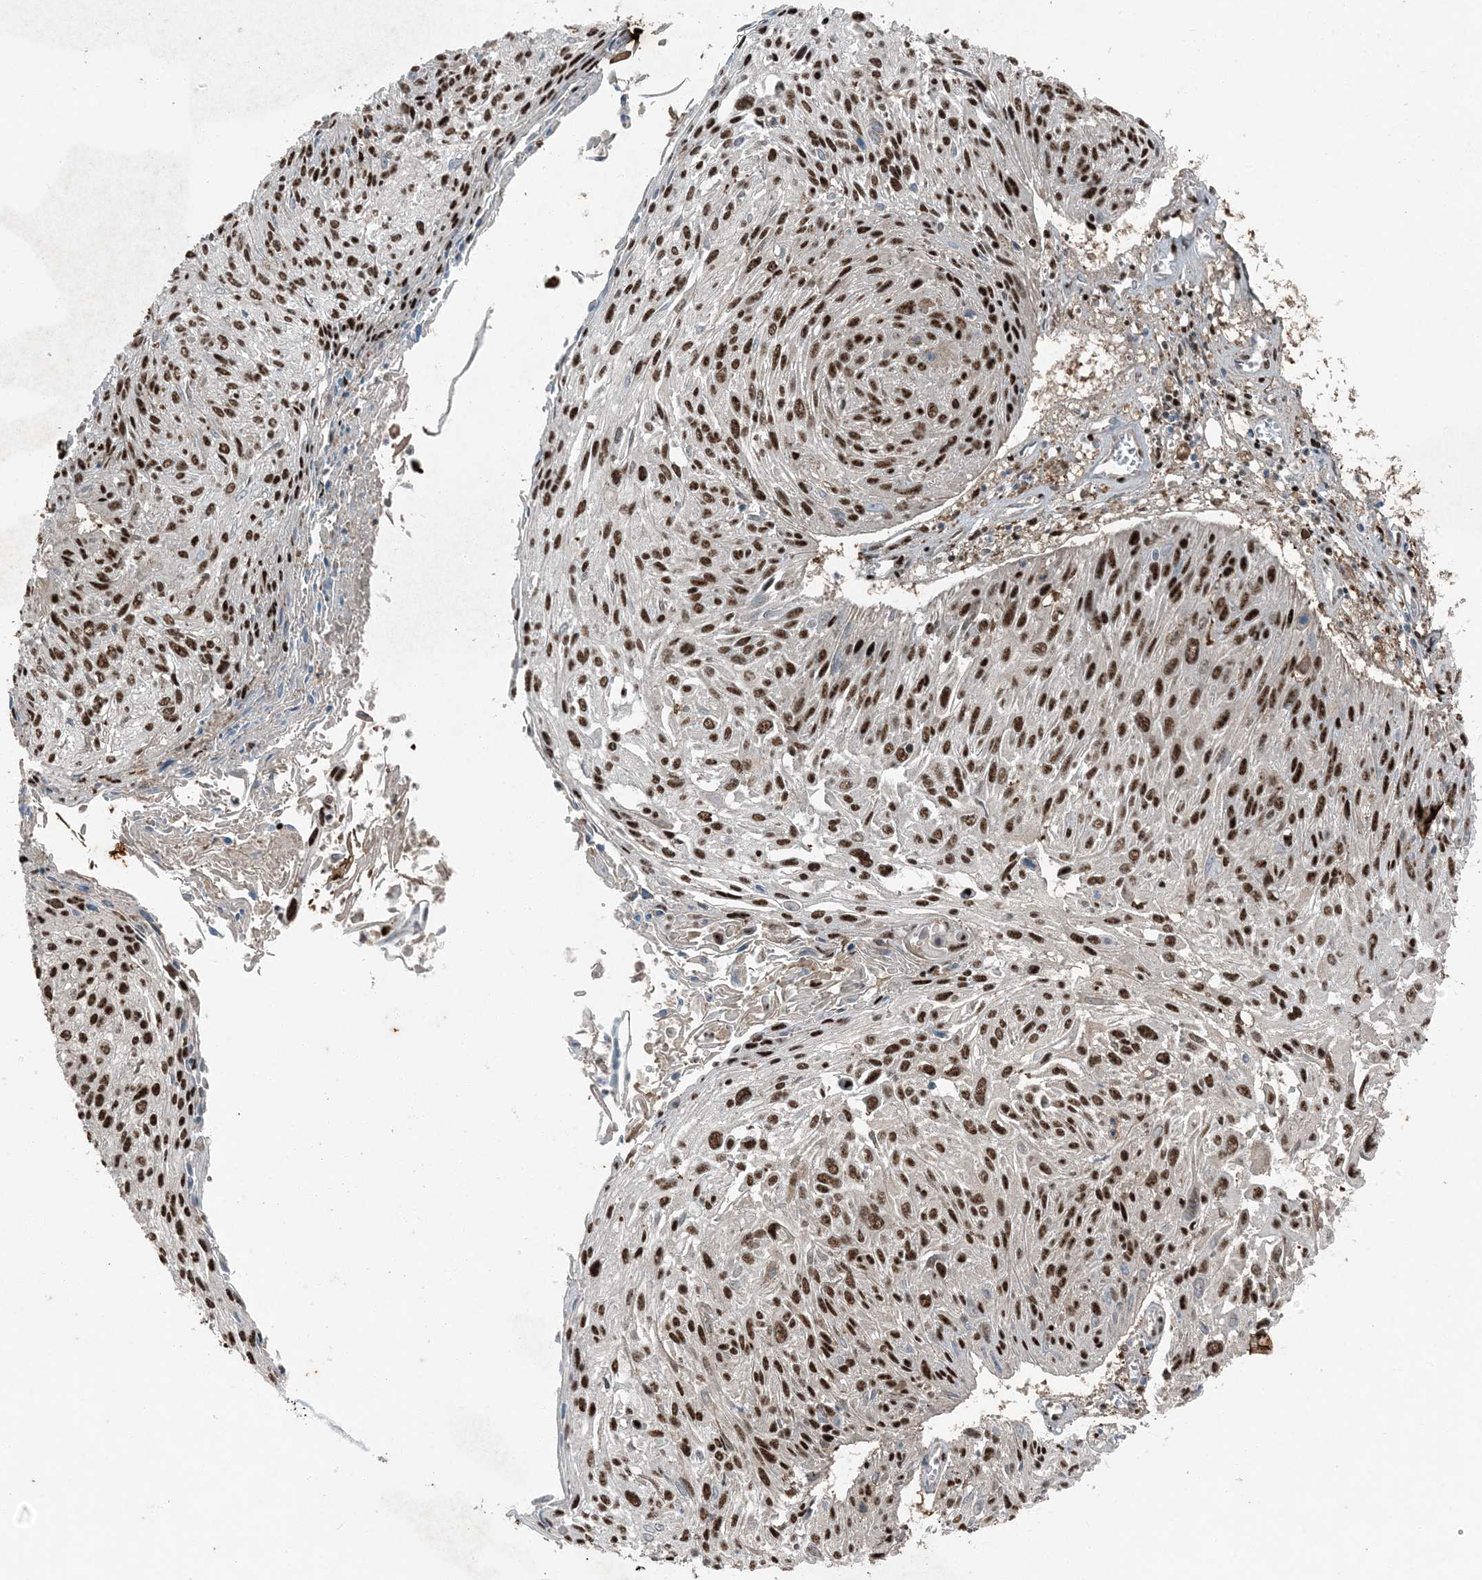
{"staining": {"intensity": "strong", "quantity": ">75%", "location": "nuclear"}, "tissue": "cervical cancer", "cell_type": "Tumor cells", "image_type": "cancer", "snomed": [{"axis": "morphology", "description": "Squamous cell carcinoma, NOS"}, {"axis": "topography", "description": "Cervix"}], "caption": "Squamous cell carcinoma (cervical) tissue demonstrates strong nuclear positivity in approximately >75% of tumor cells, visualized by immunohistochemistry.", "gene": "TADA2B", "patient": {"sex": "female", "age": 51}}